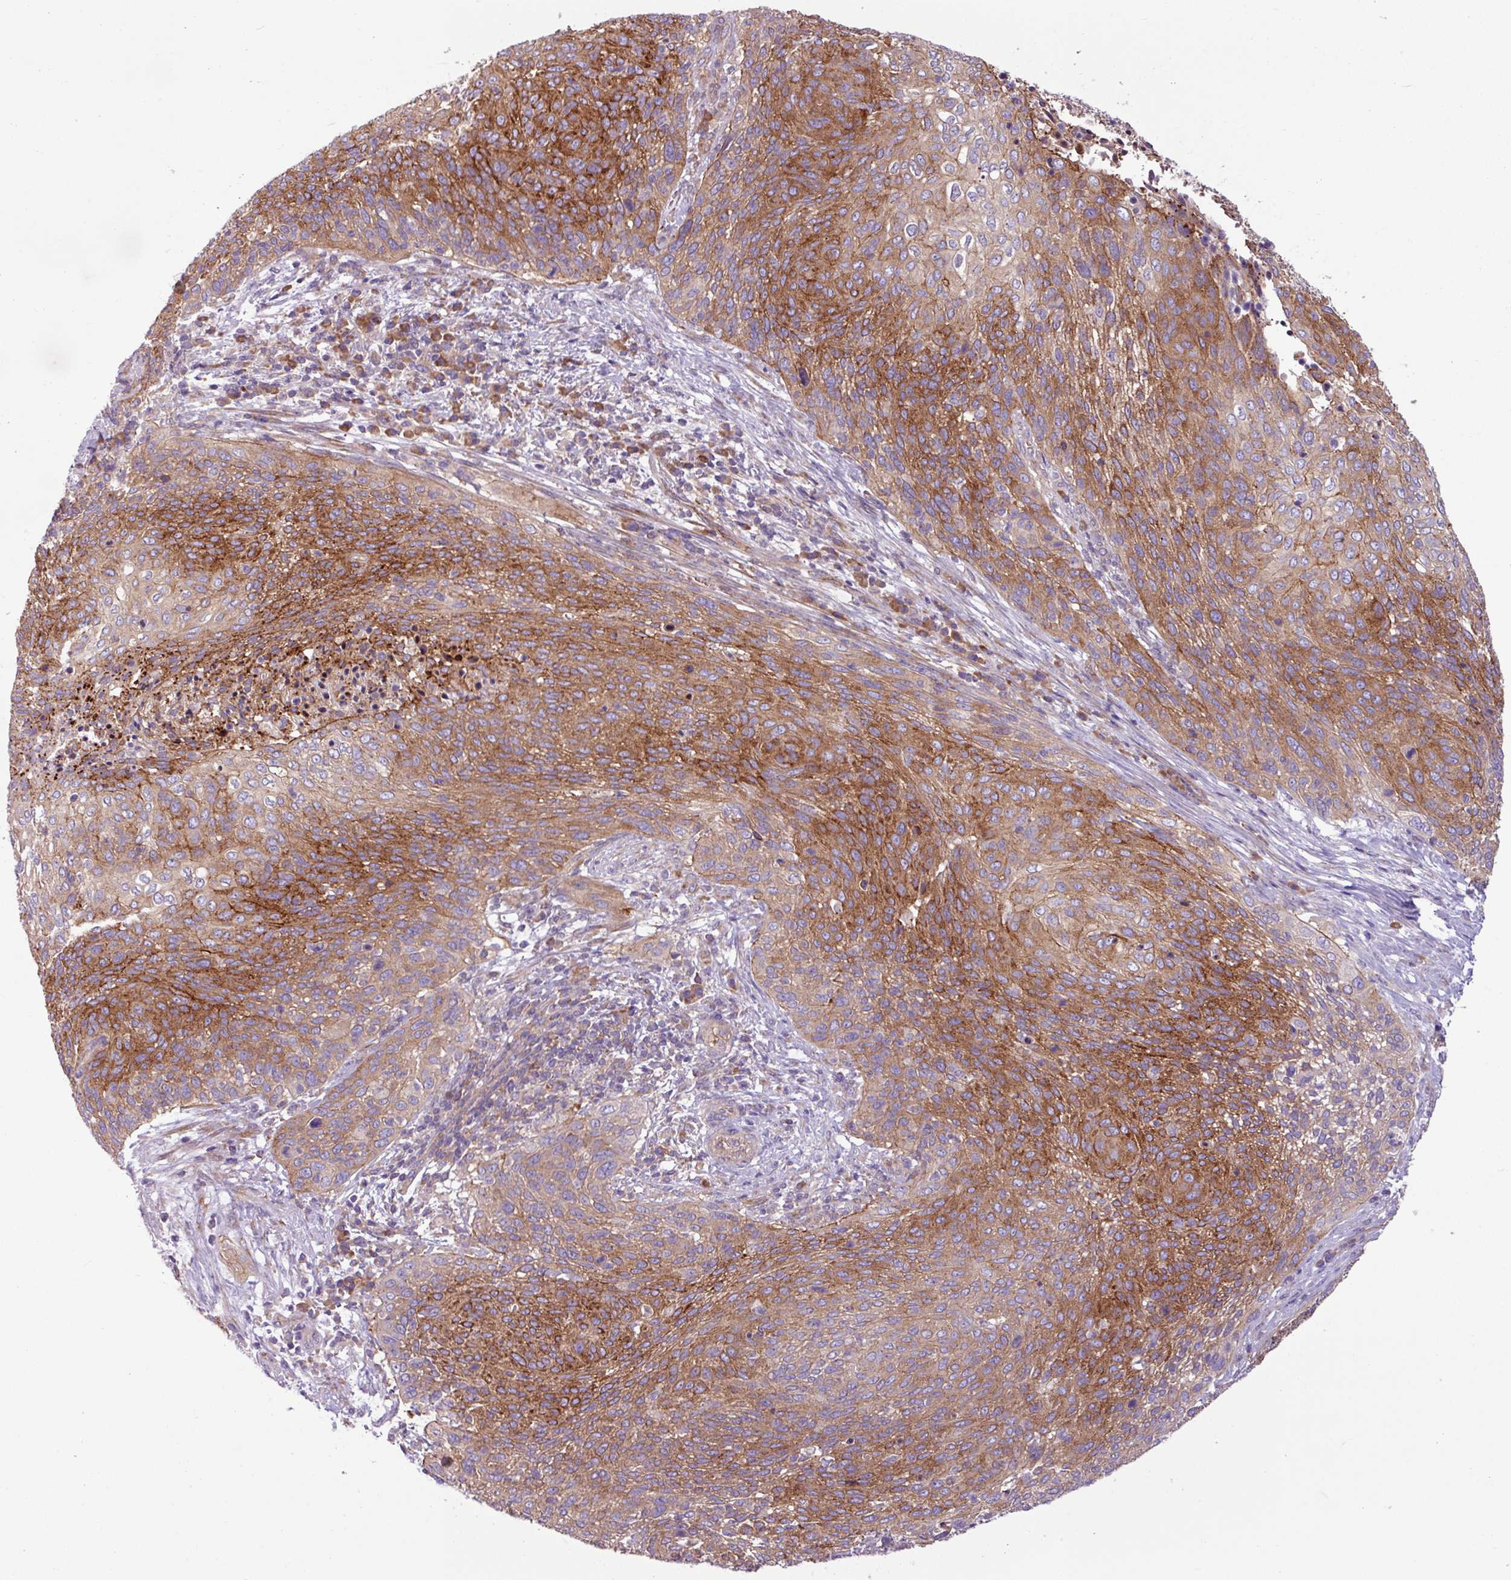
{"staining": {"intensity": "strong", "quantity": "25%-75%", "location": "cytoplasmic/membranous"}, "tissue": "cervical cancer", "cell_type": "Tumor cells", "image_type": "cancer", "snomed": [{"axis": "morphology", "description": "Squamous cell carcinoma, NOS"}, {"axis": "topography", "description": "Cervix"}], "caption": "Cervical cancer stained for a protein exhibits strong cytoplasmic/membranous positivity in tumor cells.", "gene": "MROH2A", "patient": {"sex": "female", "age": 31}}